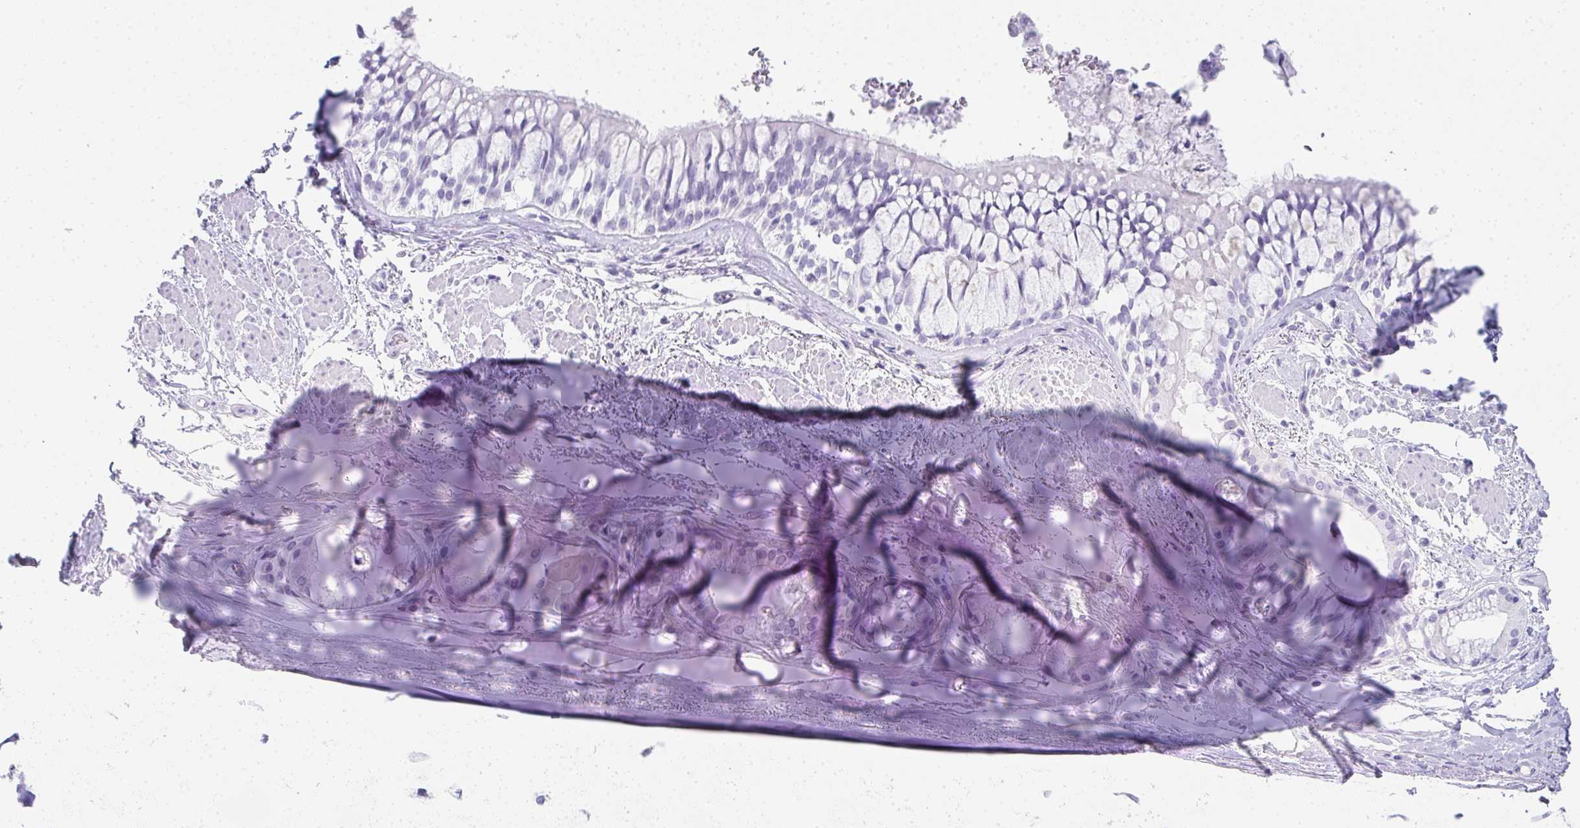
{"staining": {"intensity": "negative", "quantity": "none", "location": "none"}, "tissue": "soft tissue", "cell_type": "Chondrocytes", "image_type": "normal", "snomed": [{"axis": "morphology", "description": "Normal tissue, NOS"}, {"axis": "topography", "description": "Cartilage tissue"}, {"axis": "topography", "description": "Bronchus"}], "caption": "Immunohistochemistry of unremarkable soft tissue exhibits no expression in chondrocytes.", "gene": "RLF", "patient": {"sex": "male", "age": 64}}